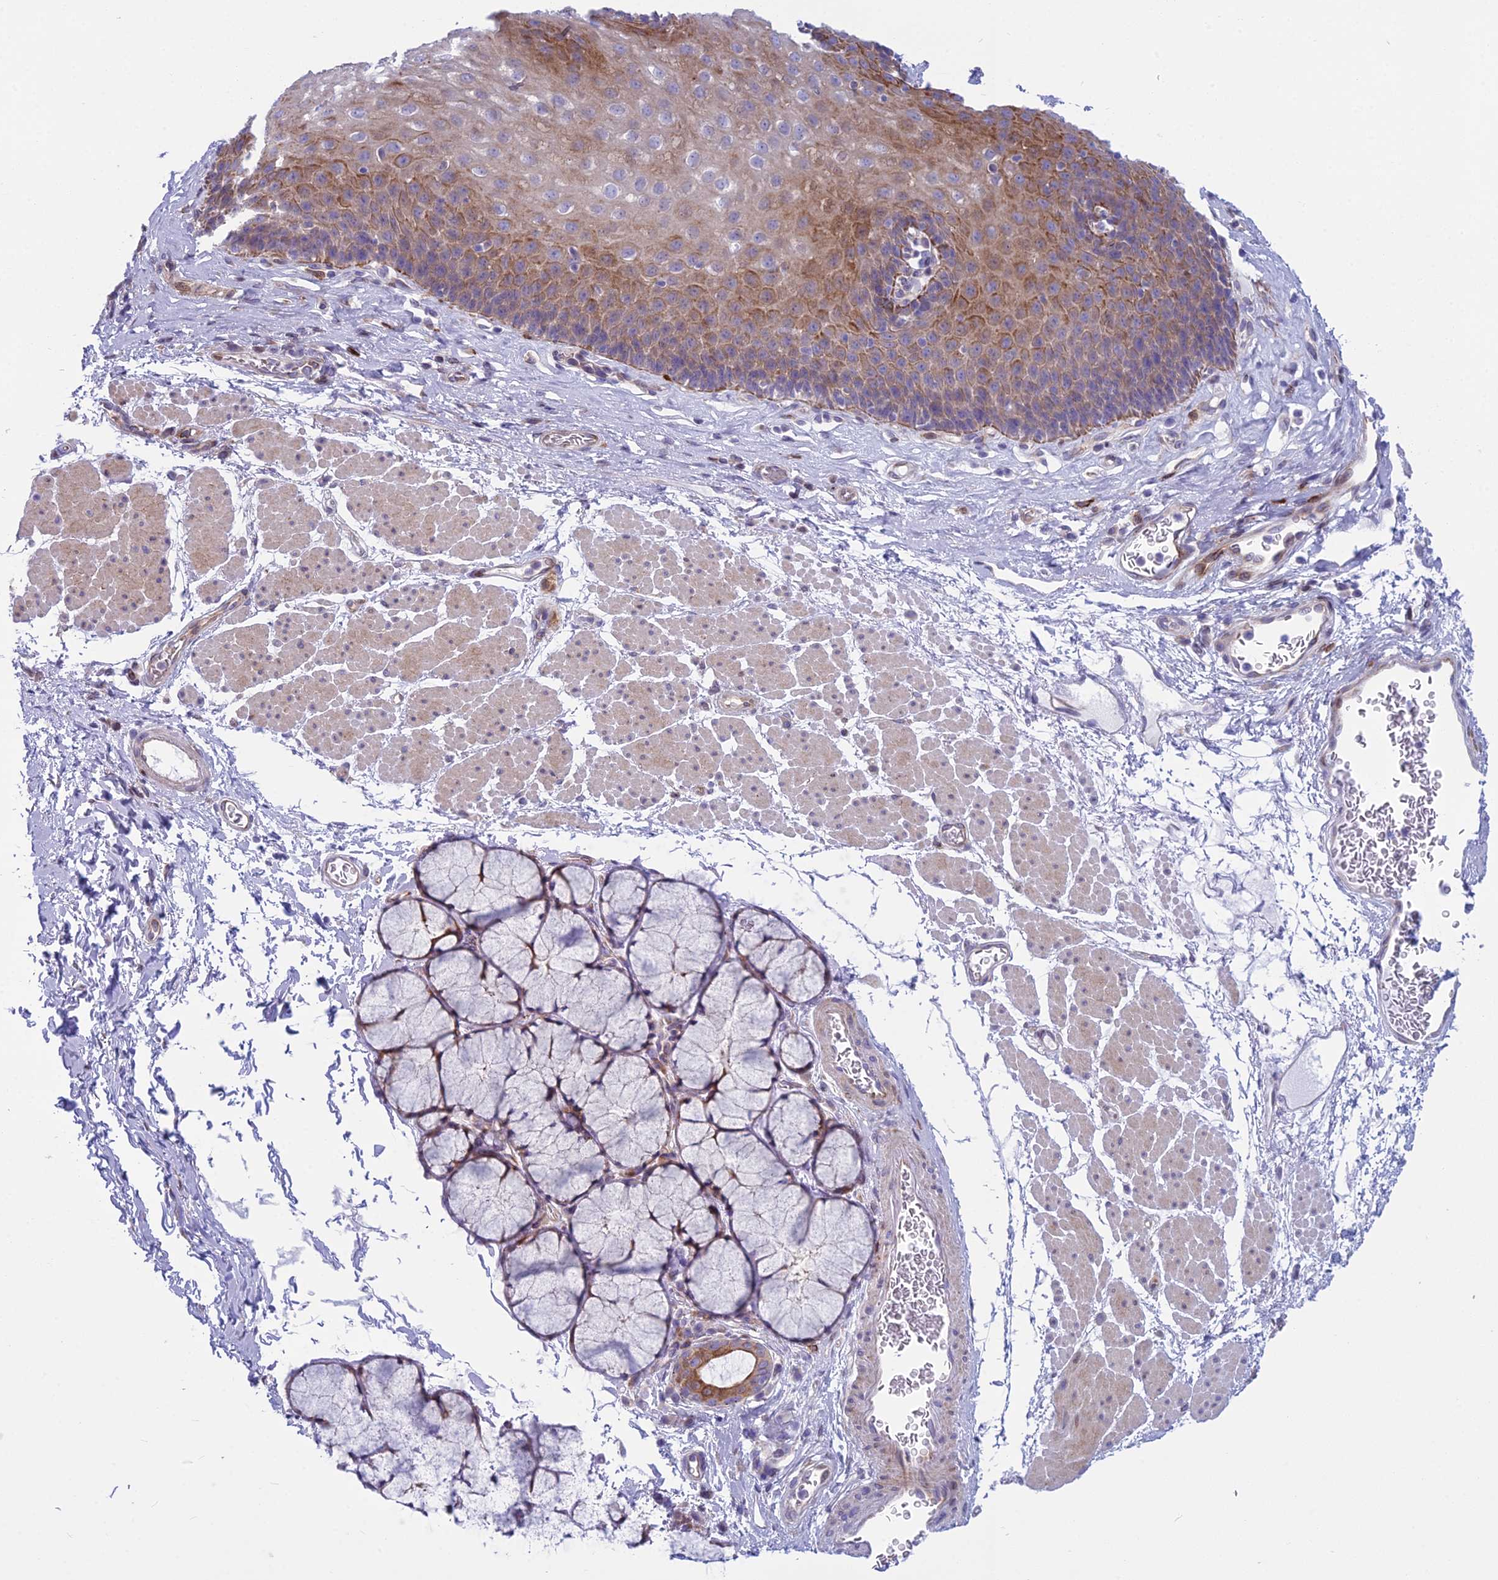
{"staining": {"intensity": "moderate", "quantity": "25%-75%", "location": "cytoplasmic/membranous"}, "tissue": "esophagus", "cell_type": "Squamous epithelial cells", "image_type": "normal", "snomed": [{"axis": "morphology", "description": "Normal tissue, NOS"}, {"axis": "topography", "description": "Esophagus"}], "caption": "Immunohistochemistry (IHC) micrograph of normal esophagus: esophagus stained using IHC reveals medium levels of moderate protein expression localized specifically in the cytoplasmic/membranous of squamous epithelial cells, appearing as a cytoplasmic/membranous brown color.", "gene": "PCDHB14", "patient": {"sex": "female", "age": 66}}